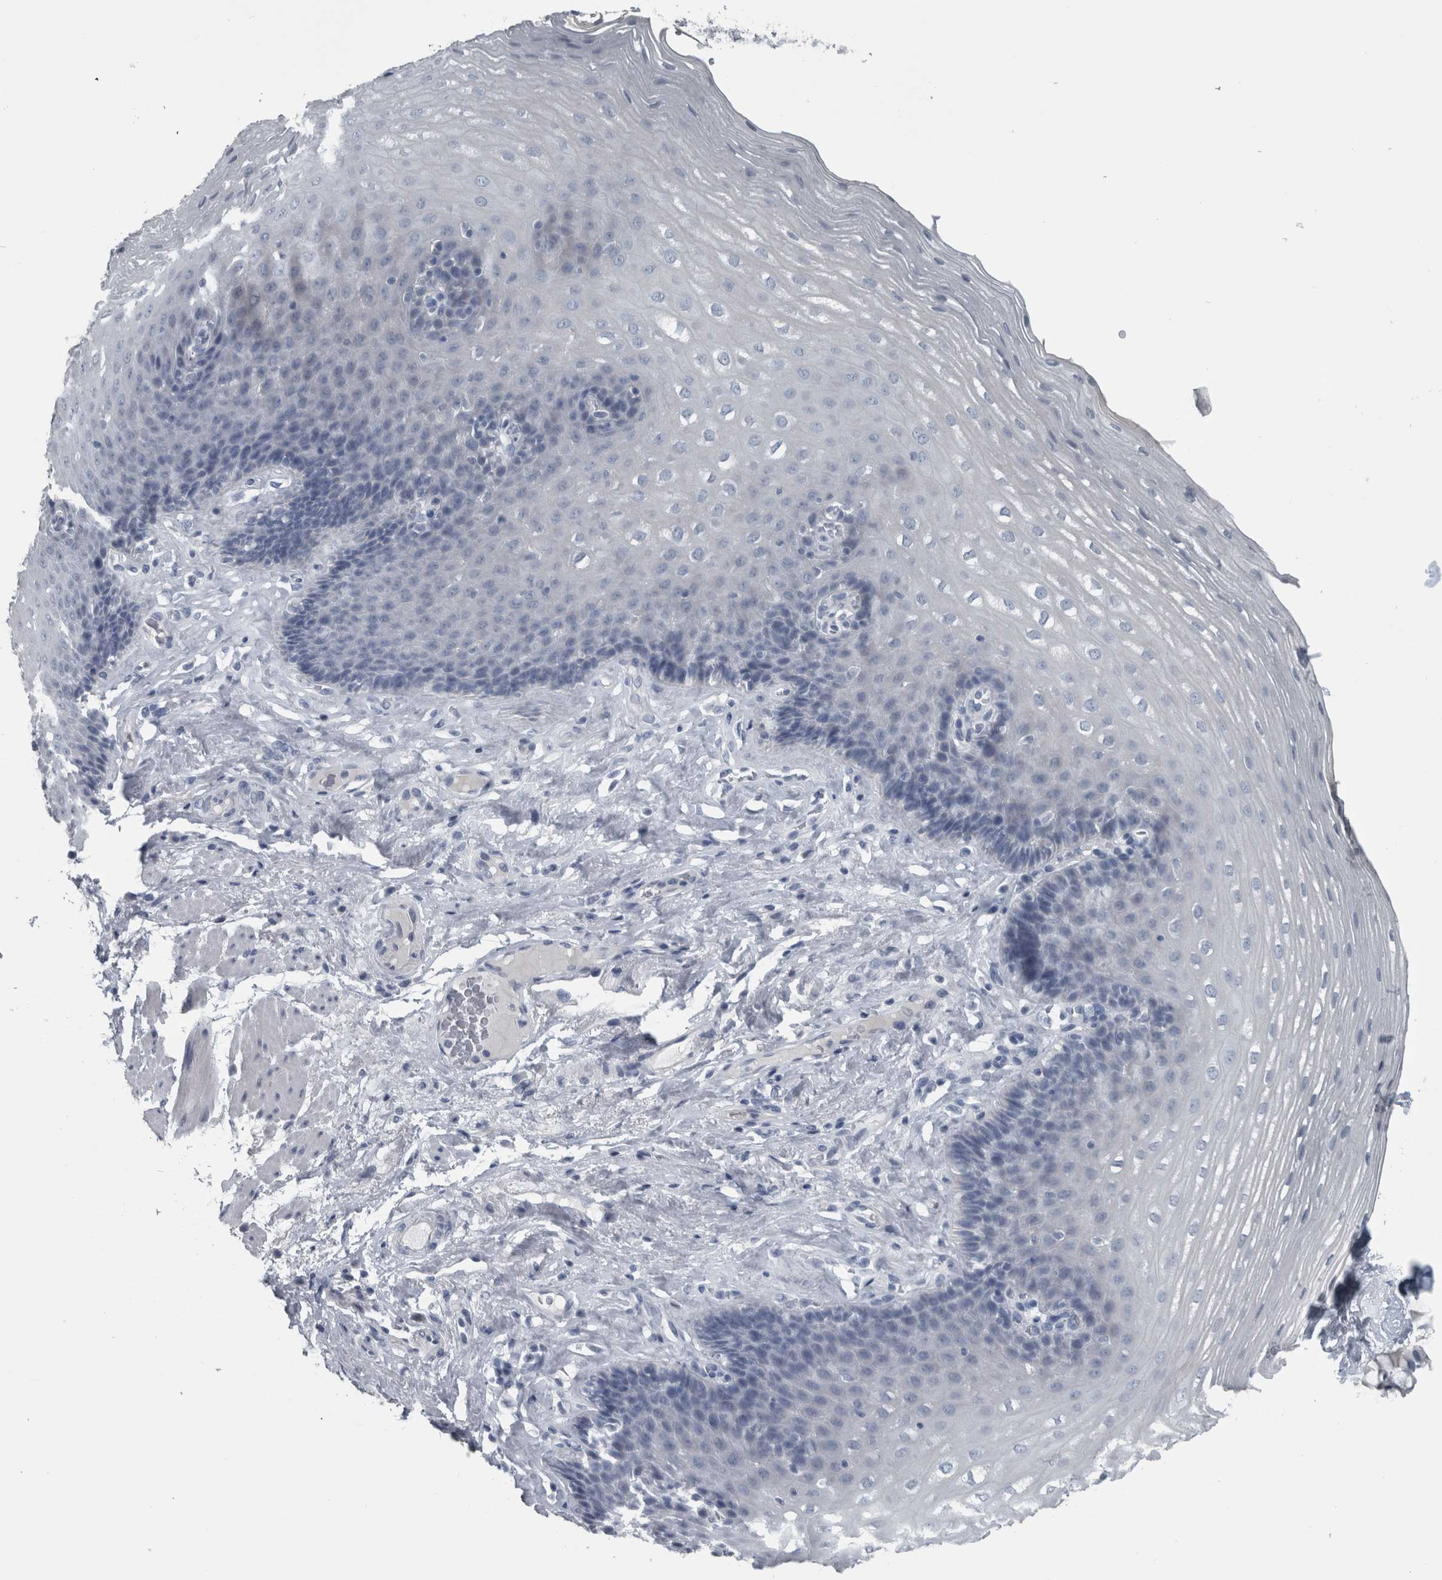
{"staining": {"intensity": "negative", "quantity": "none", "location": "none"}, "tissue": "esophagus", "cell_type": "Squamous epithelial cells", "image_type": "normal", "snomed": [{"axis": "morphology", "description": "Normal tissue, NOS"}, {"axis": "topography", "description": "Esophagus"}], "caption": "The IHC micrograph has no significant expression in squamous epithelial cells of esophagus. Brightfield microscopy of immunohistochemistry stained with DAB (brown) and hematoxylin (blue), captured at high magnification.", "gene": "KRT20", "patient": {"sex": "female", "age": 66}}